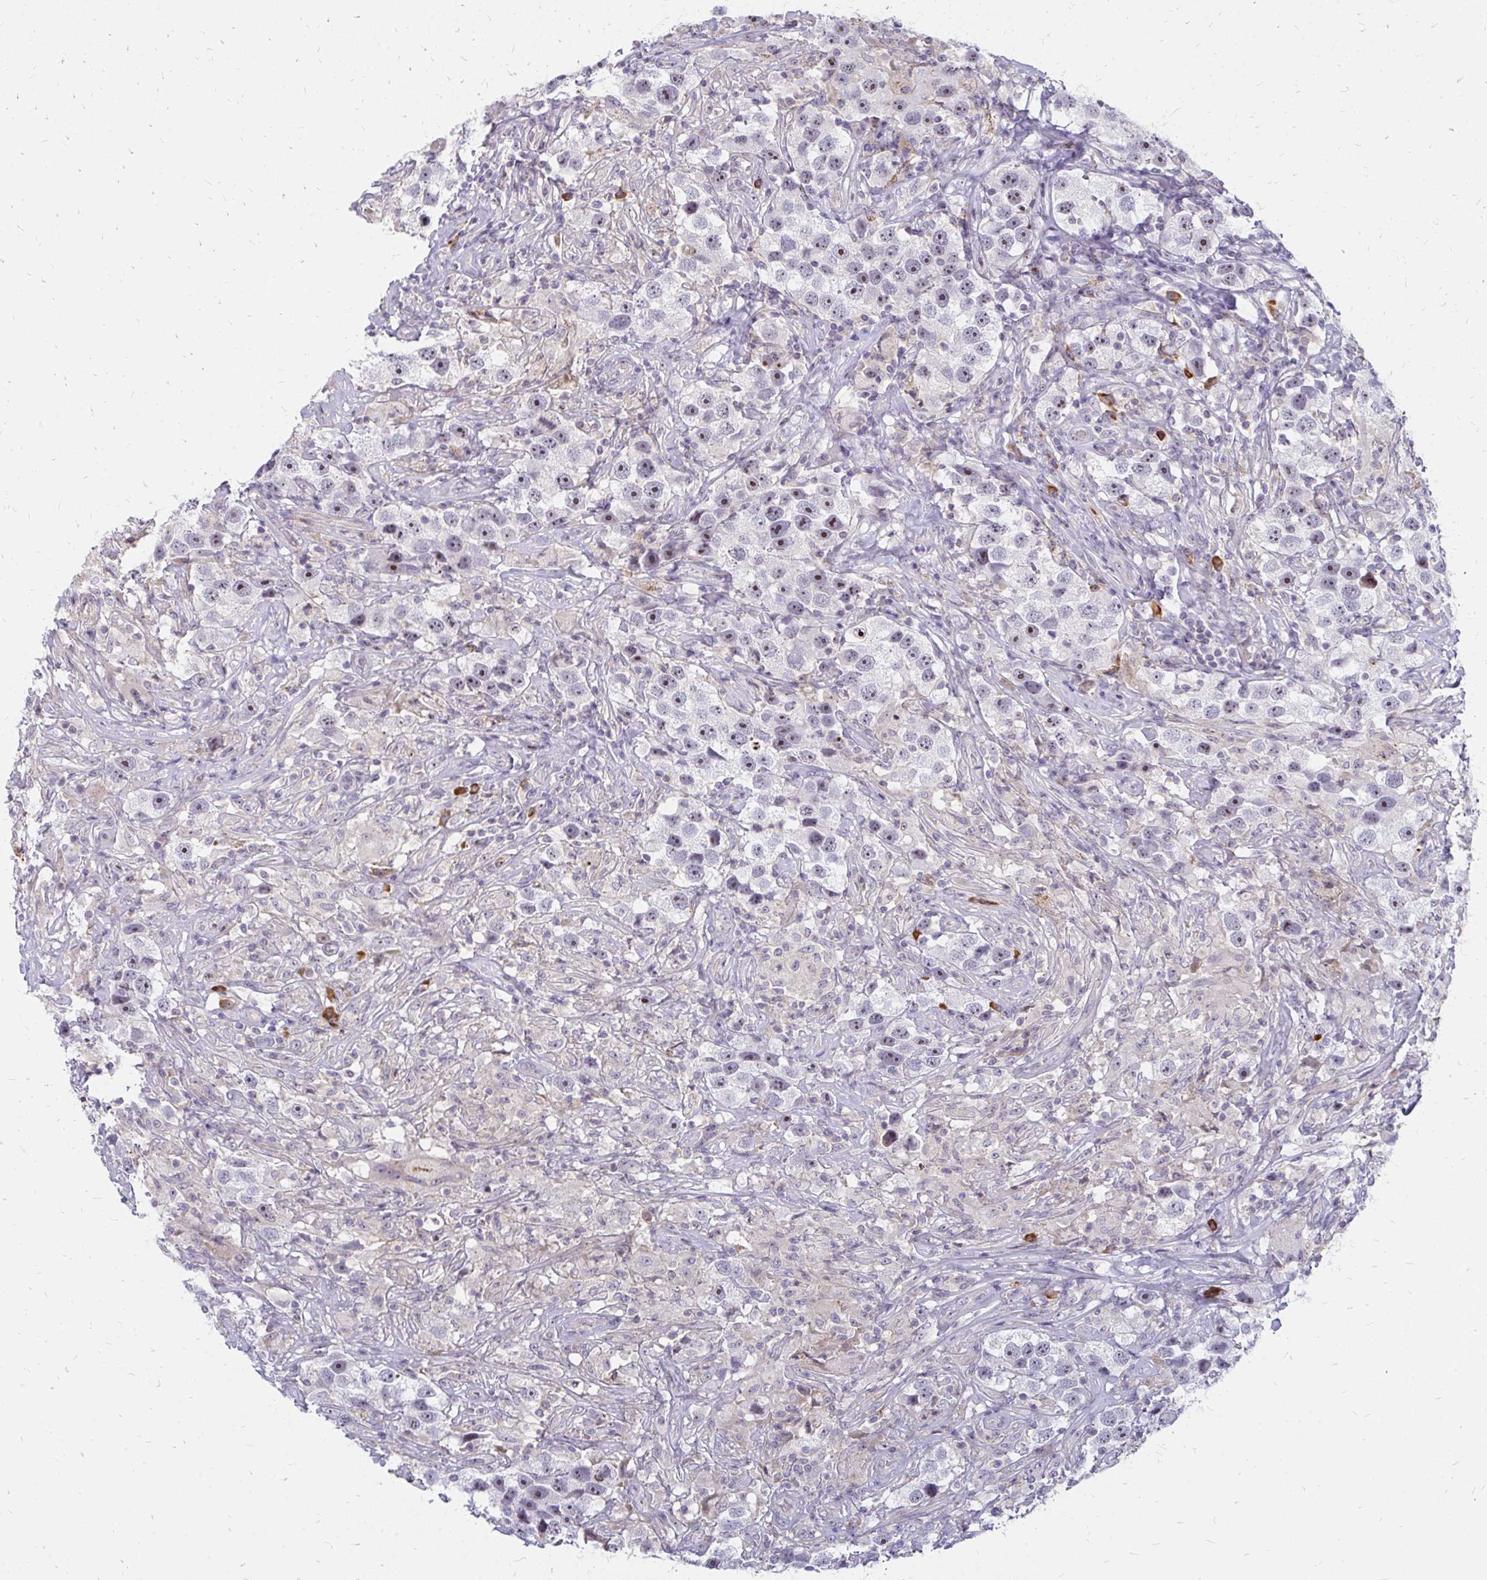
{"staining": {"intensity": "weak", "quantity": ">75%", "location": "nuclear"}, "tissue": "testis cancer", "cell_type": "Tumor cells", "image_type": "cancer", "snomed": [{"axis": "morphology", "description": "Seminoma, NOS"}, {"axis": "topography", "description": "Testis"}], "caption": "Human seminoma (testis) stained with a protein marker demonstrates weak staining in tumor cells.", "gene": "FAM9A", "patient": {"sex": "male", "age": 49}}